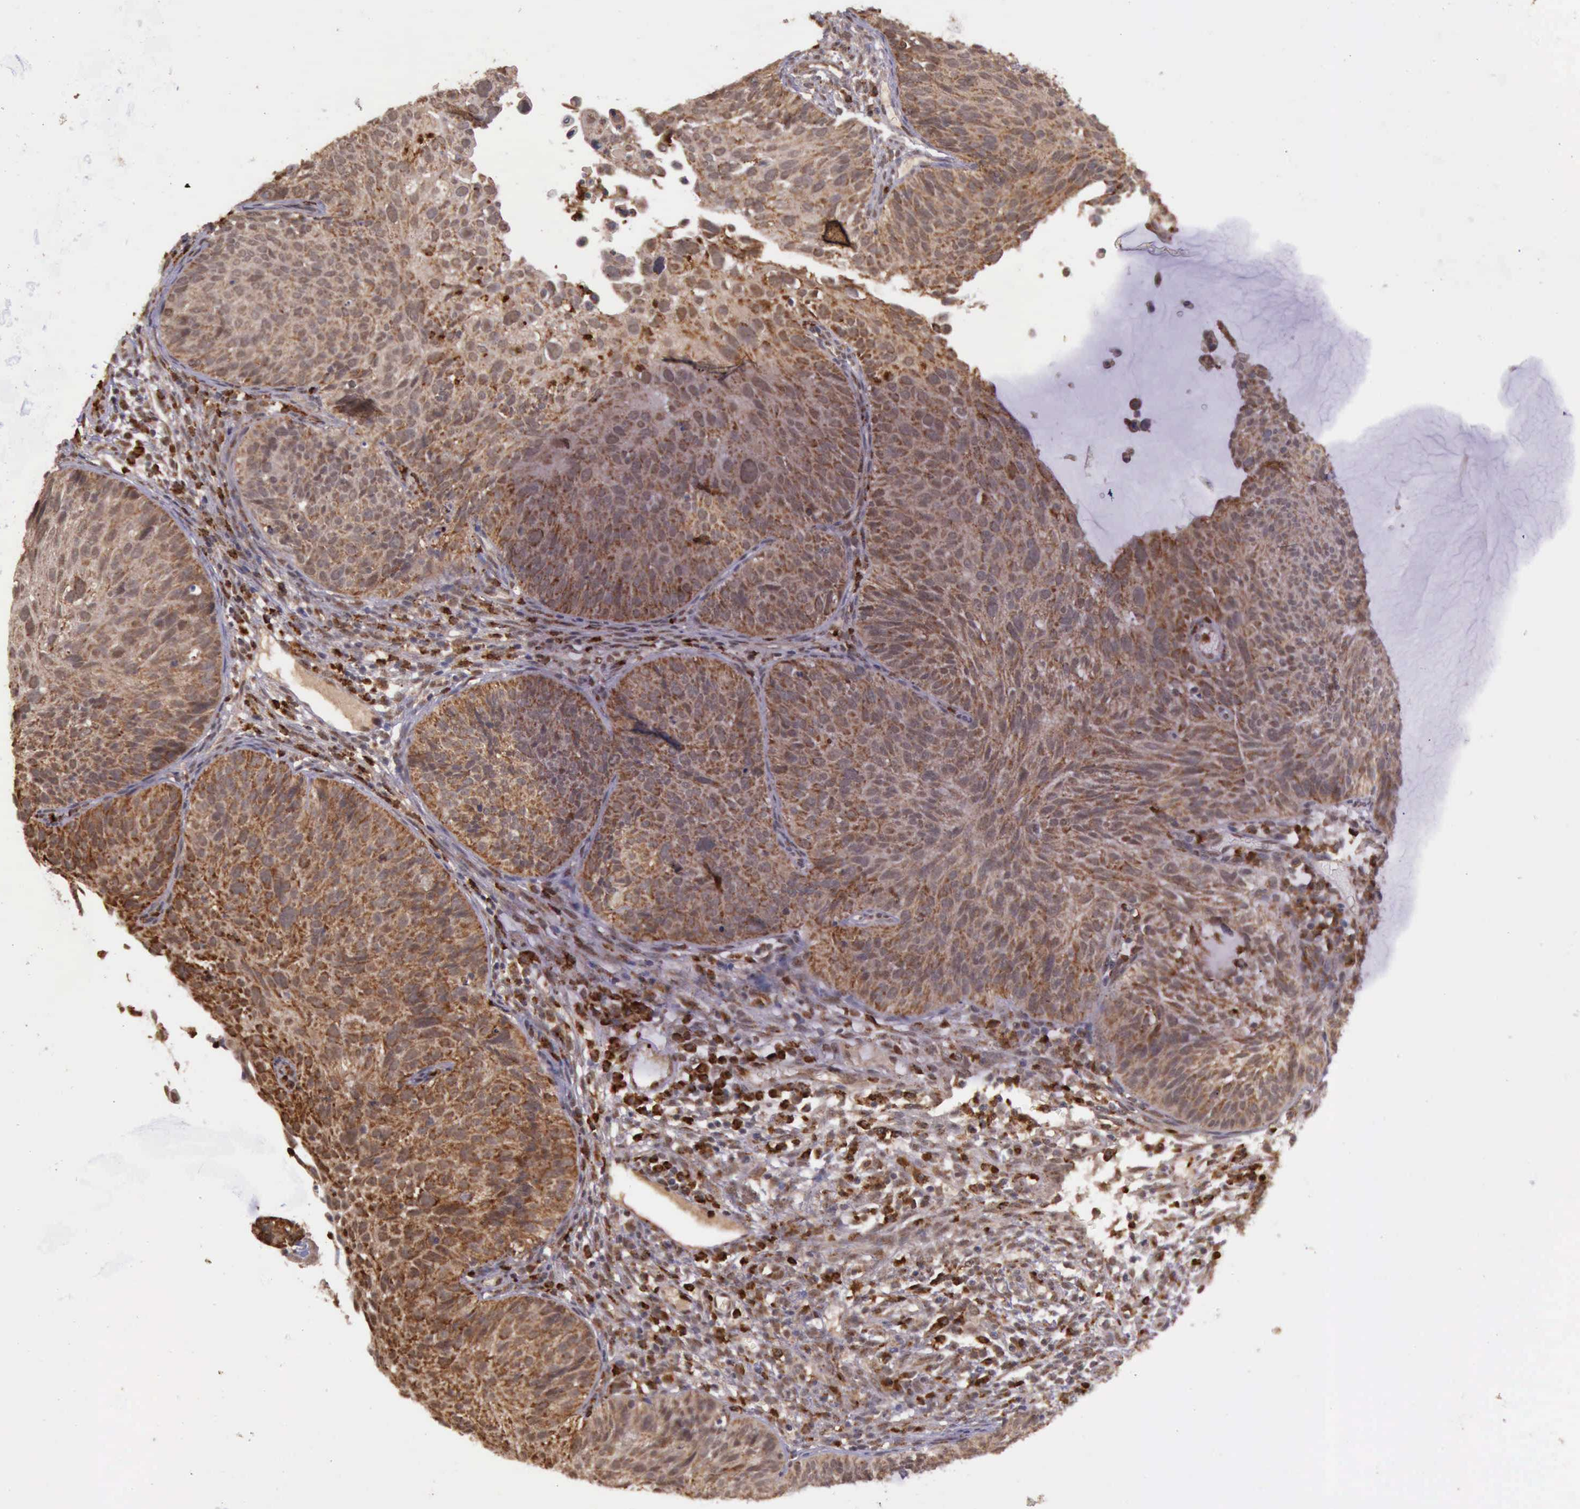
{"staining": {"intensity": "strong", "quantity": ">75%", "location": "cytoplasmic/membranous"}, "tissue": "cervical cancer", "cell_type": "Tumor cells", "image_type": "cancer", "snomed": [{"axis": "morphology", "description": "Squamous cell carcinoma, NOS"}, {"axis": "topography", "description": "Cervix"}], "caption": "IHC photomicrograph of cervical squamous cell carcinoma stained for a protein (brown), which exhibits high levels of strong cytoplasmic/membranous positivity in about >75% of tumor cells.", "gene": "ARMCX3", "patient": {"sex": "female", "age": 36}}